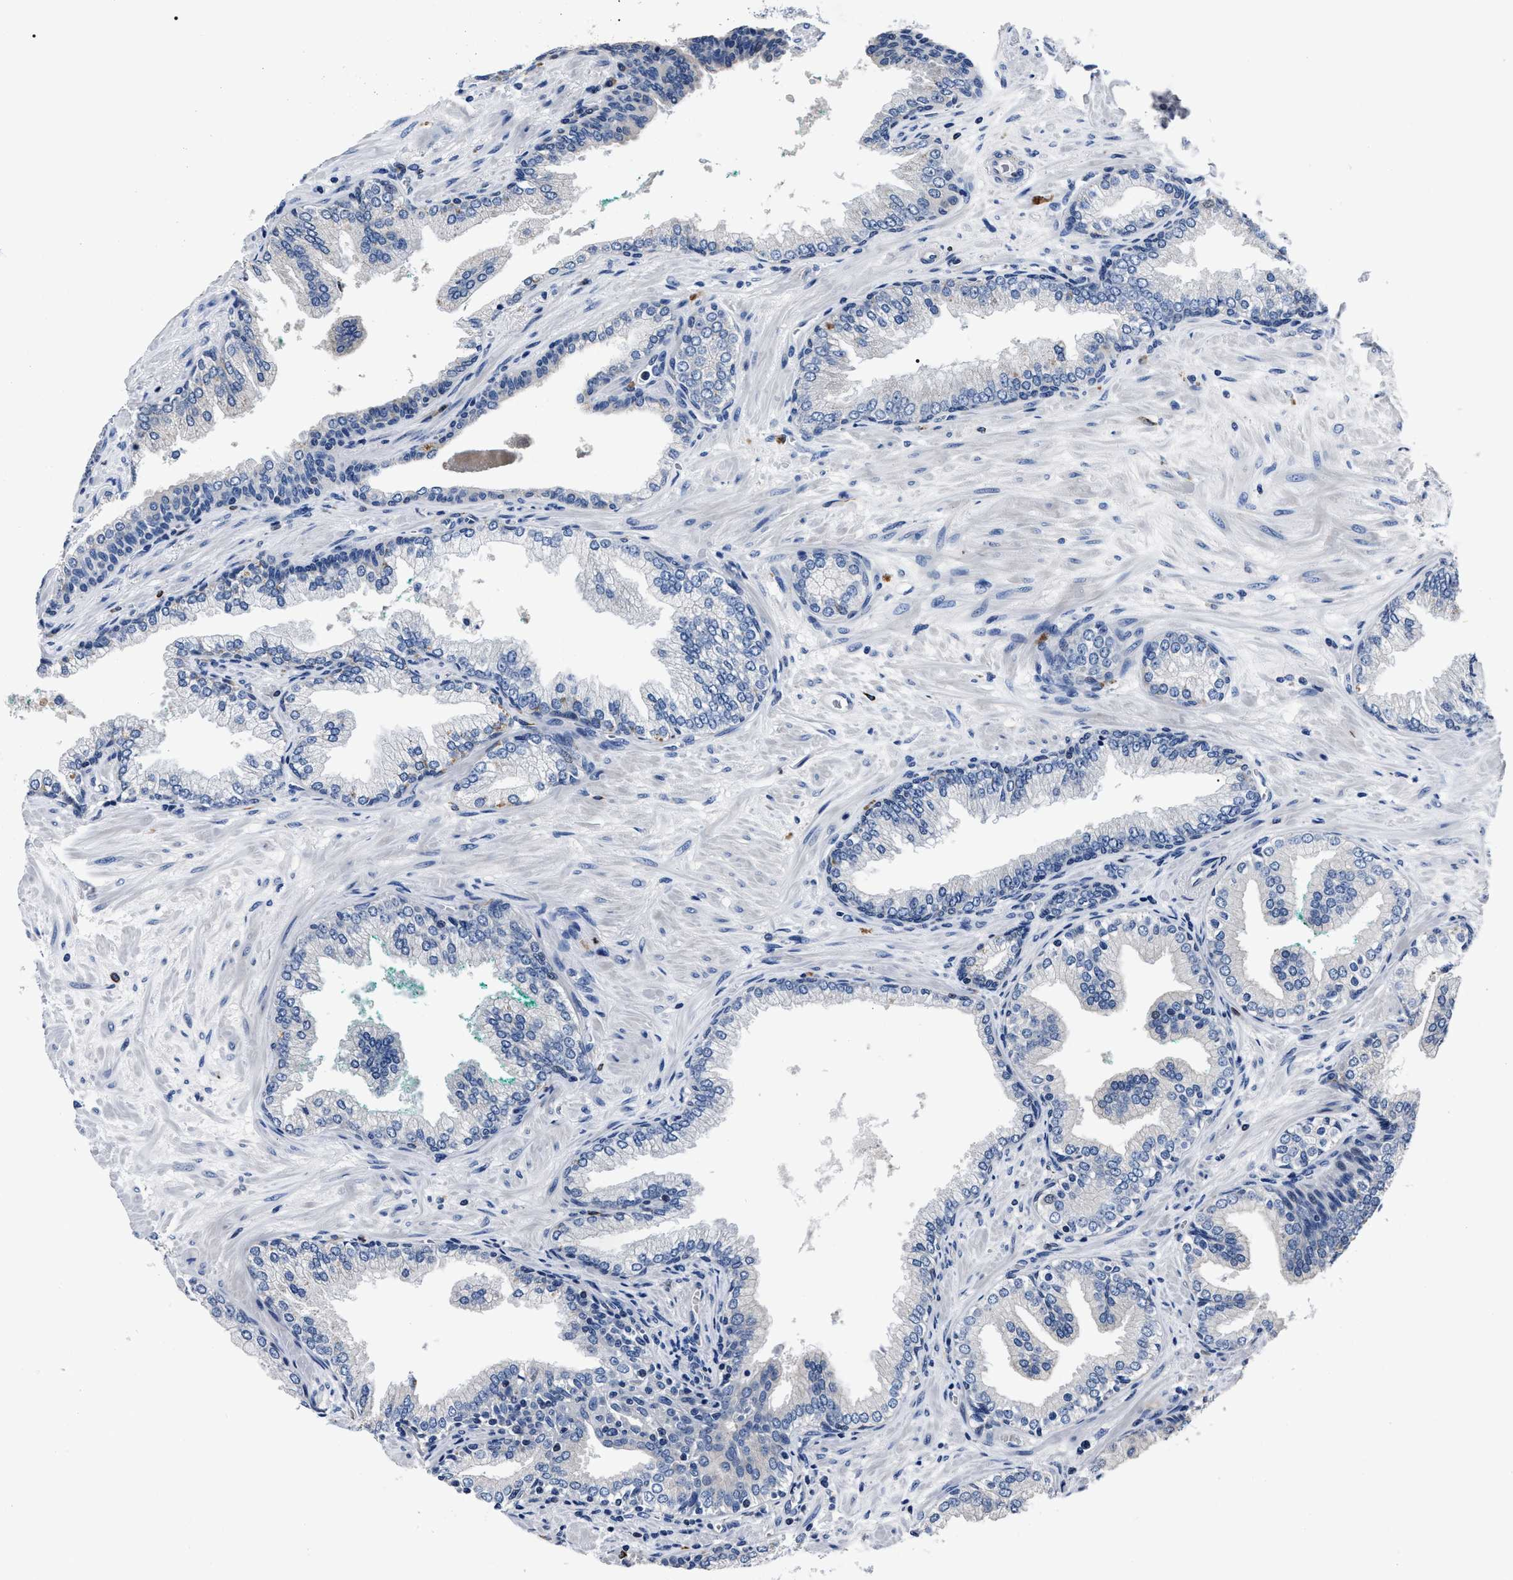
{"staining": {"intensity": "negative", "quantity": "none", "location": "none"}, "tissue": "prostate cancer", "cell_type": "Tumor cells", "image_type": "cancer", "snomed": [{"axis": "morphology", "description": "Adenocarcinoma, High grade"}, {"axis": "topography", "description": "Prostate"}], "caption": "Immunohistochemical staining of human prostate high-grade adenocarcinoma shows no significant expression in tumor cells. (DAB immunohistochemistry (IHC), high magnification).", "gene": "OR10G3", "patient": {"sex": "male", "age": 71}}